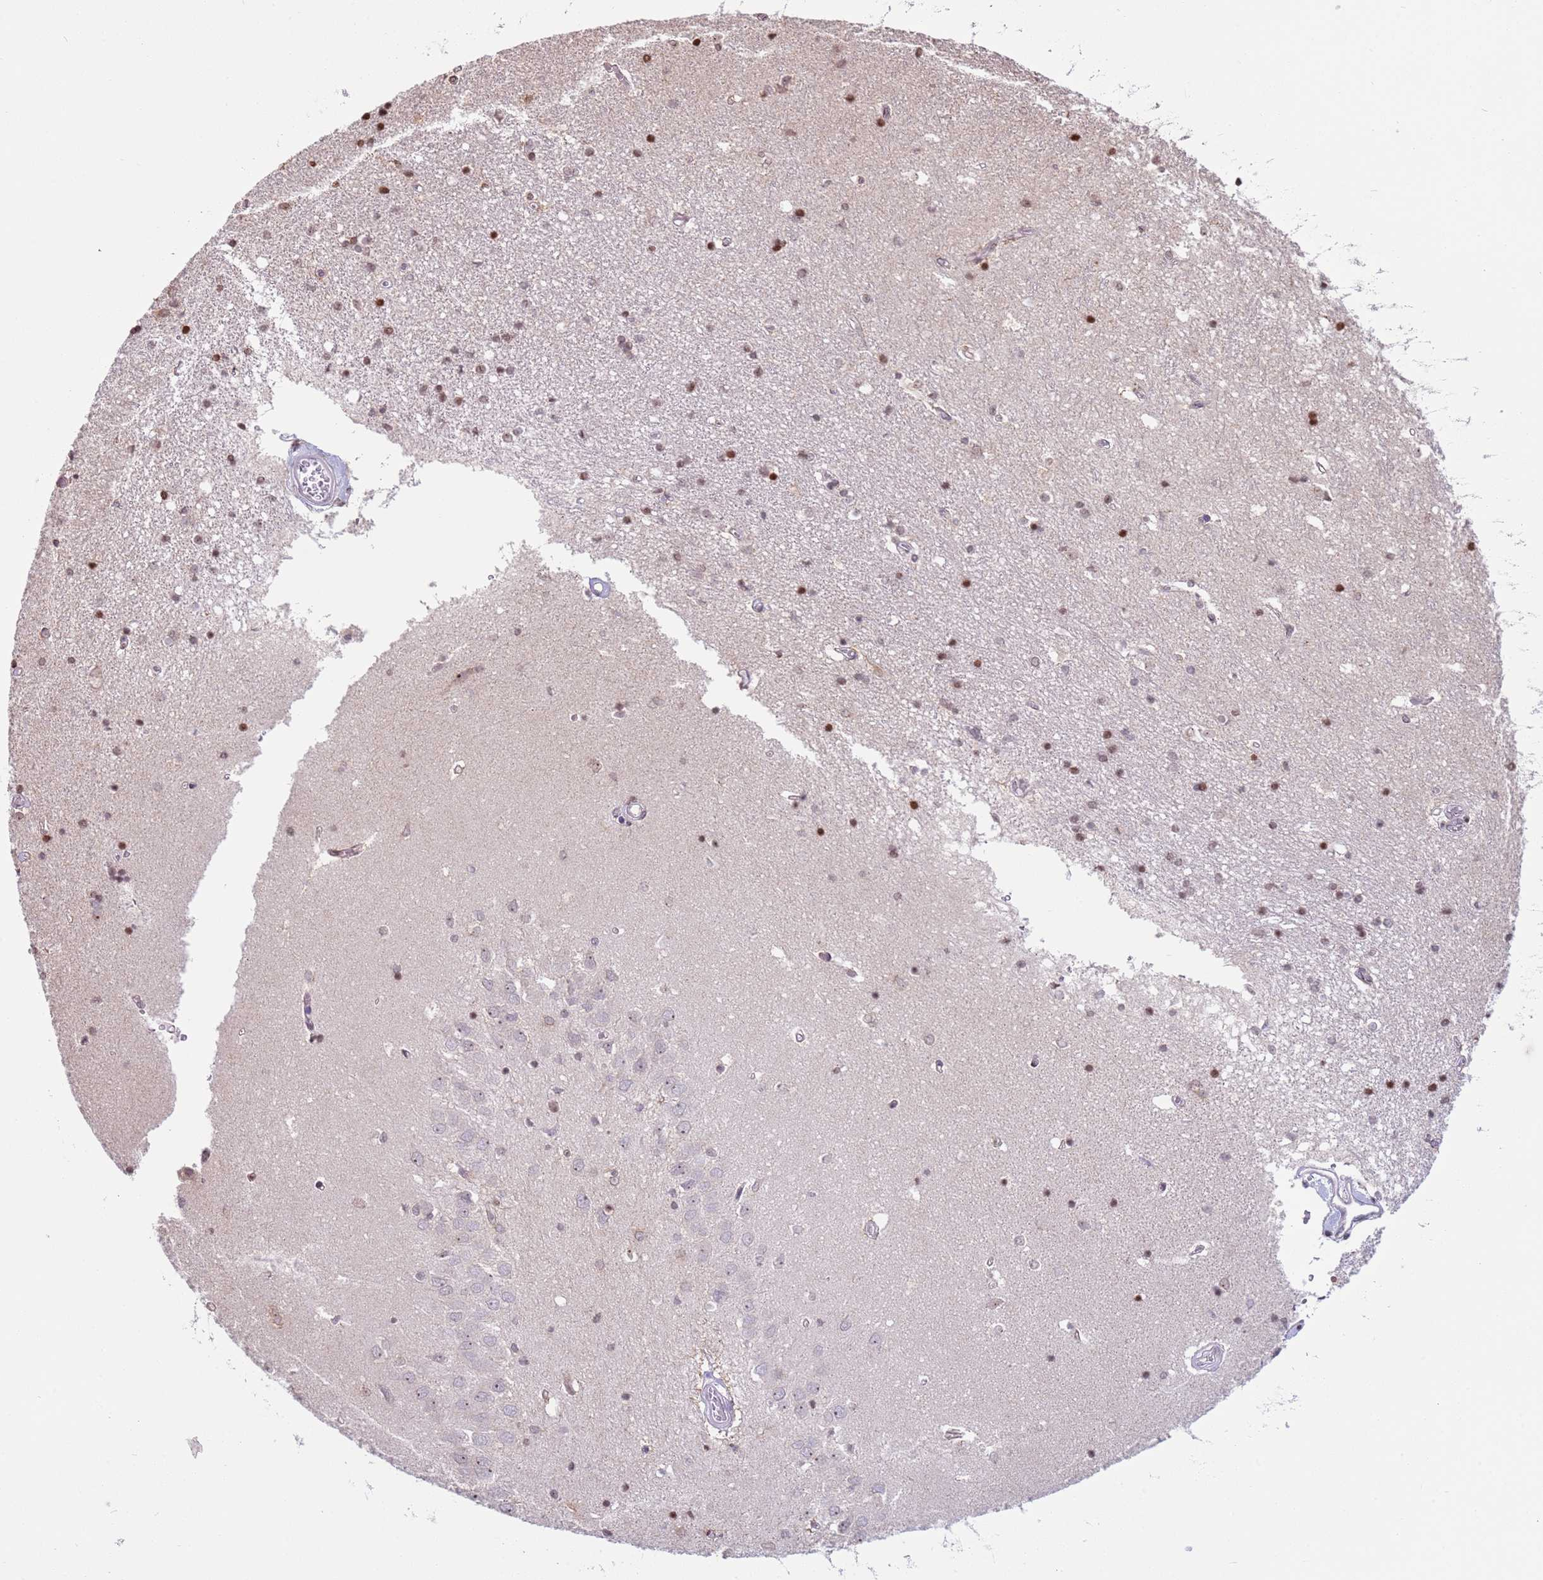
{"staining": {"intensity": "moderate", "quantity": "<25%", "location": "nuclear"}, "tissue": "hippocampus", "cell_type": "Glial cells", "image_type": "normal", "snomed": [{"axis": "morphology", "description": "Normal tissue, NOS"}, {"axis": "topography", "description": "Hippocampus"}], "caption": "Brown immunohistochemical staining in unremarkable human hippocampus displays moderate nuclear positivity in about <25% of glial cells. The staining was performed using DAB (3,3'-diaminobenzidine) to visualize the protein expression in brown, while the nuclei were stained in blue with hematoxylin (Magnification: 20x).", "gene": "SCAF1", "patient": {"sex": "male", "age": 45}}